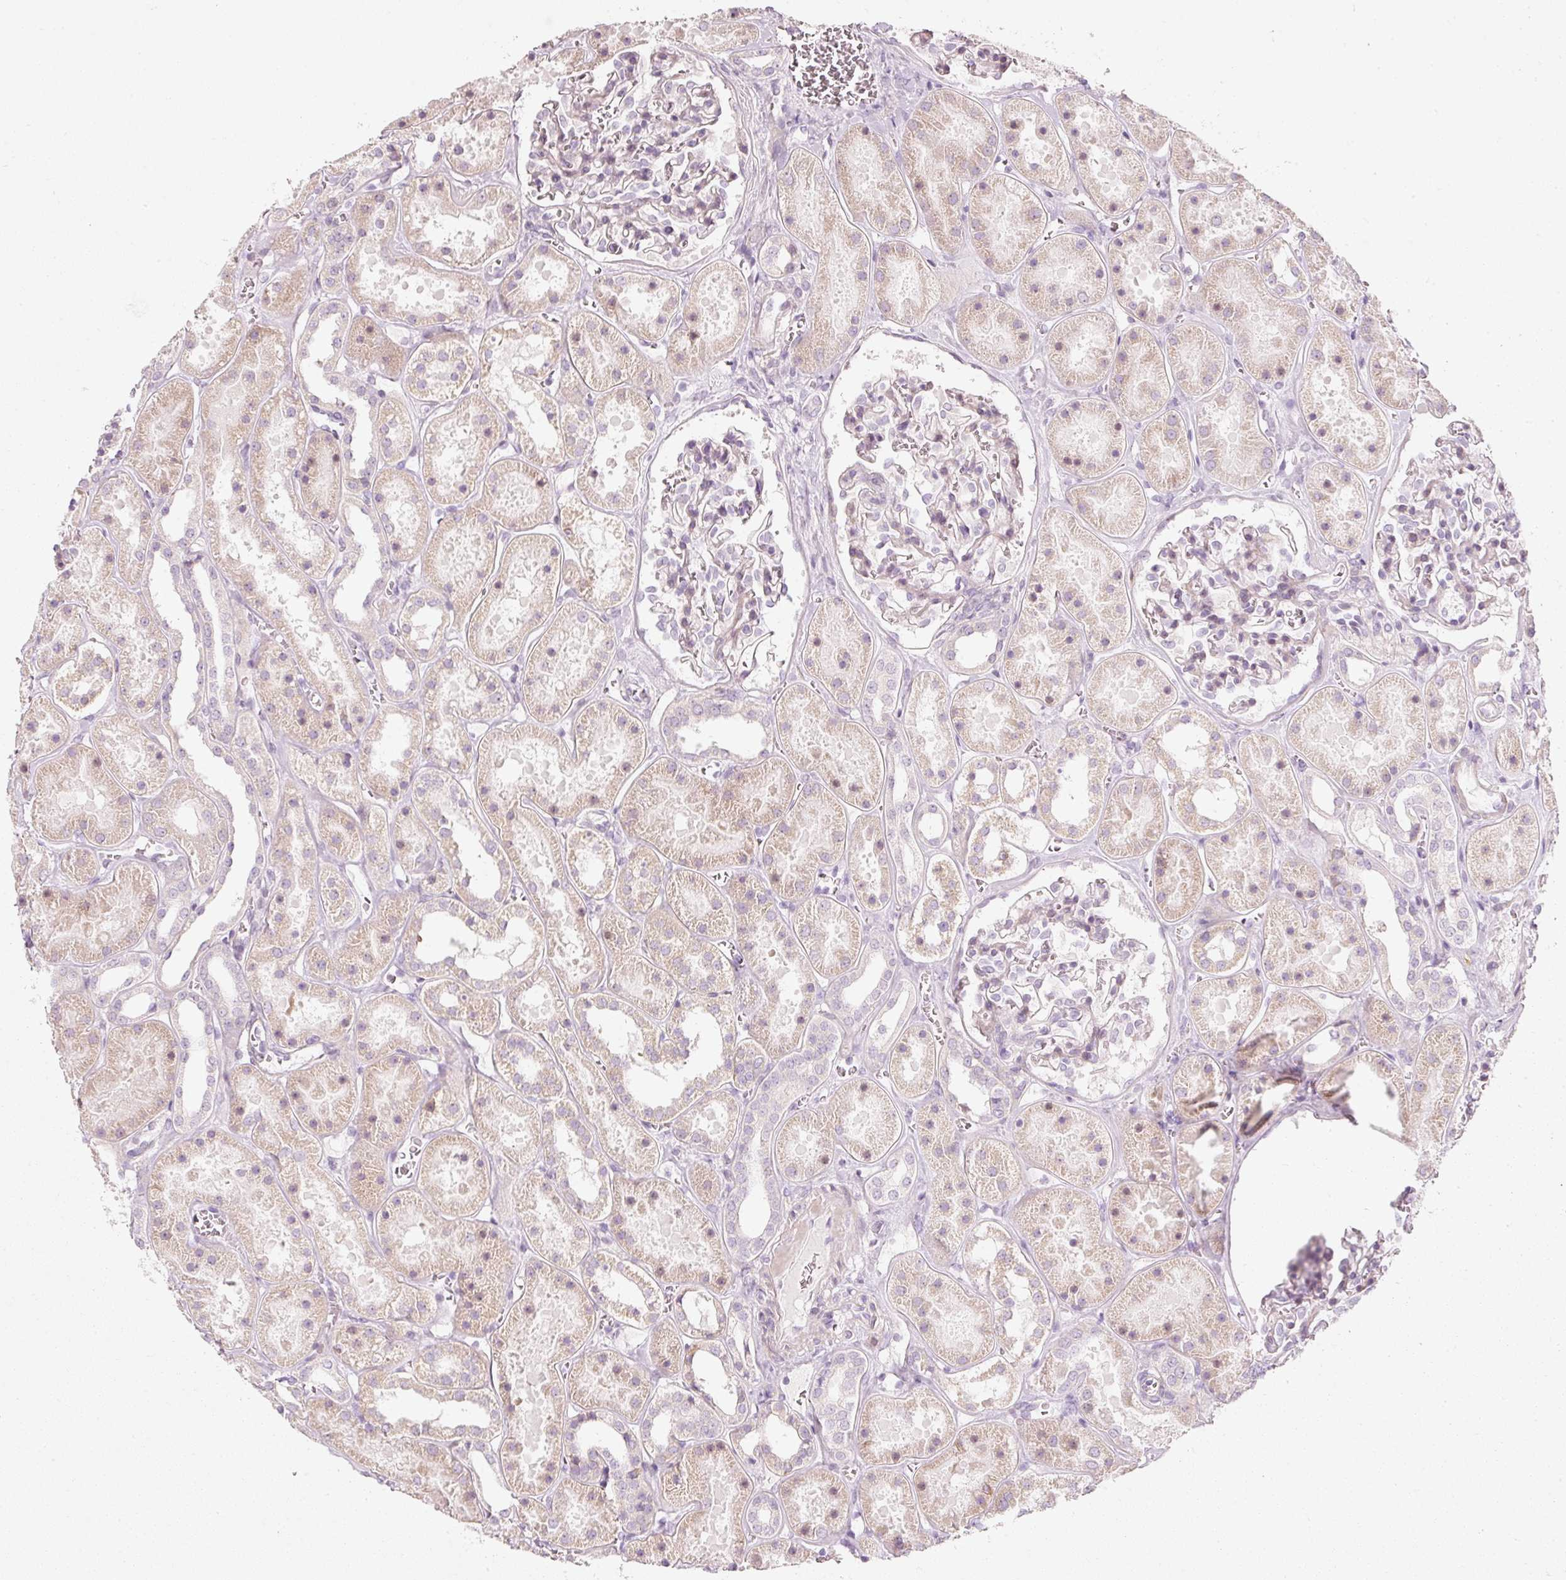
{"staining": {"intensity": "weak", "quantity": "<25%", "location": "cytoplasmic/membranous"}, "tissue": "kidney", "cell_type": "Cells in glomeruli", "image_type": "normal", "snomed": [{"axis": "morphology", "description": "Normal tissue, NOS"}, {"axis": "topography", "description": "Kidney"}], "caption": "Immunohistochemistry (IHC) image of benign human kidney stained for a protein (brown), which reveals no positivity in cells in glomeruli. The staining was performed using DAB to visualize the protein expression in brown, while the nuclei were stained in blue with hematoxylin (Magnification: 20x).", "gene": "SLC20A1", "patient": {"sex": "female", "age": 41}}